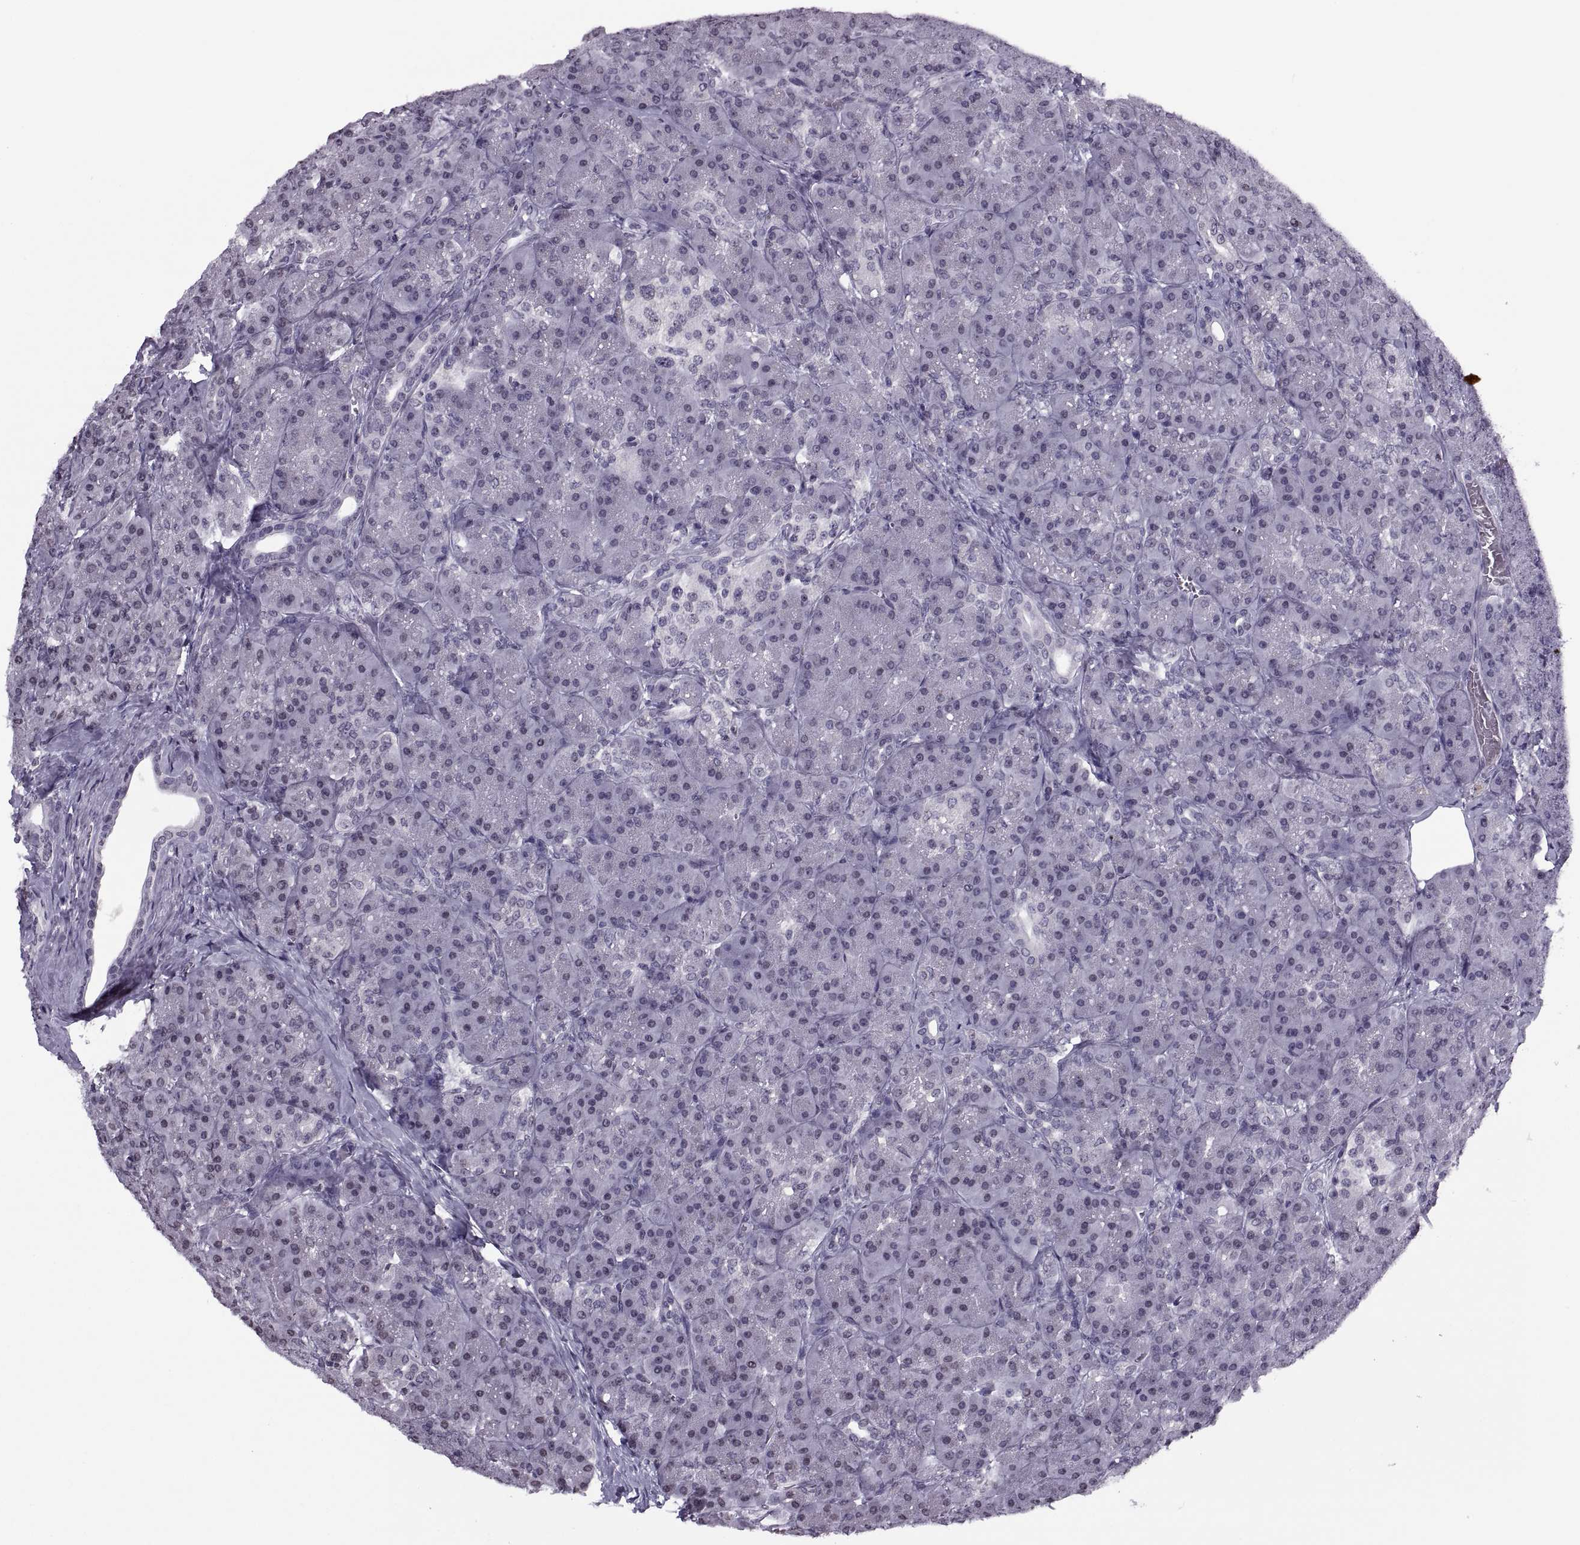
{"staining": {"intensity": "negative", "quantity": "none", "location": "none"}, "tissue": "pancreas", "cell_type": "Exocrine glandular cells", "image_type": "normal", "snomed": [{"axis": "morphology", "description": "Normal tissue, NOS"}, {"axis": "topography", "description": "Pancreas"}], "caption": "Immunohistochemical staining of unremarkable pancreas shows no significant positivity in exocrine glandular cells. (Brightfield microscopy of DAB IHC at high magnification).", "gene": "H1", "patient": {"sex": "male", "age": 57}}